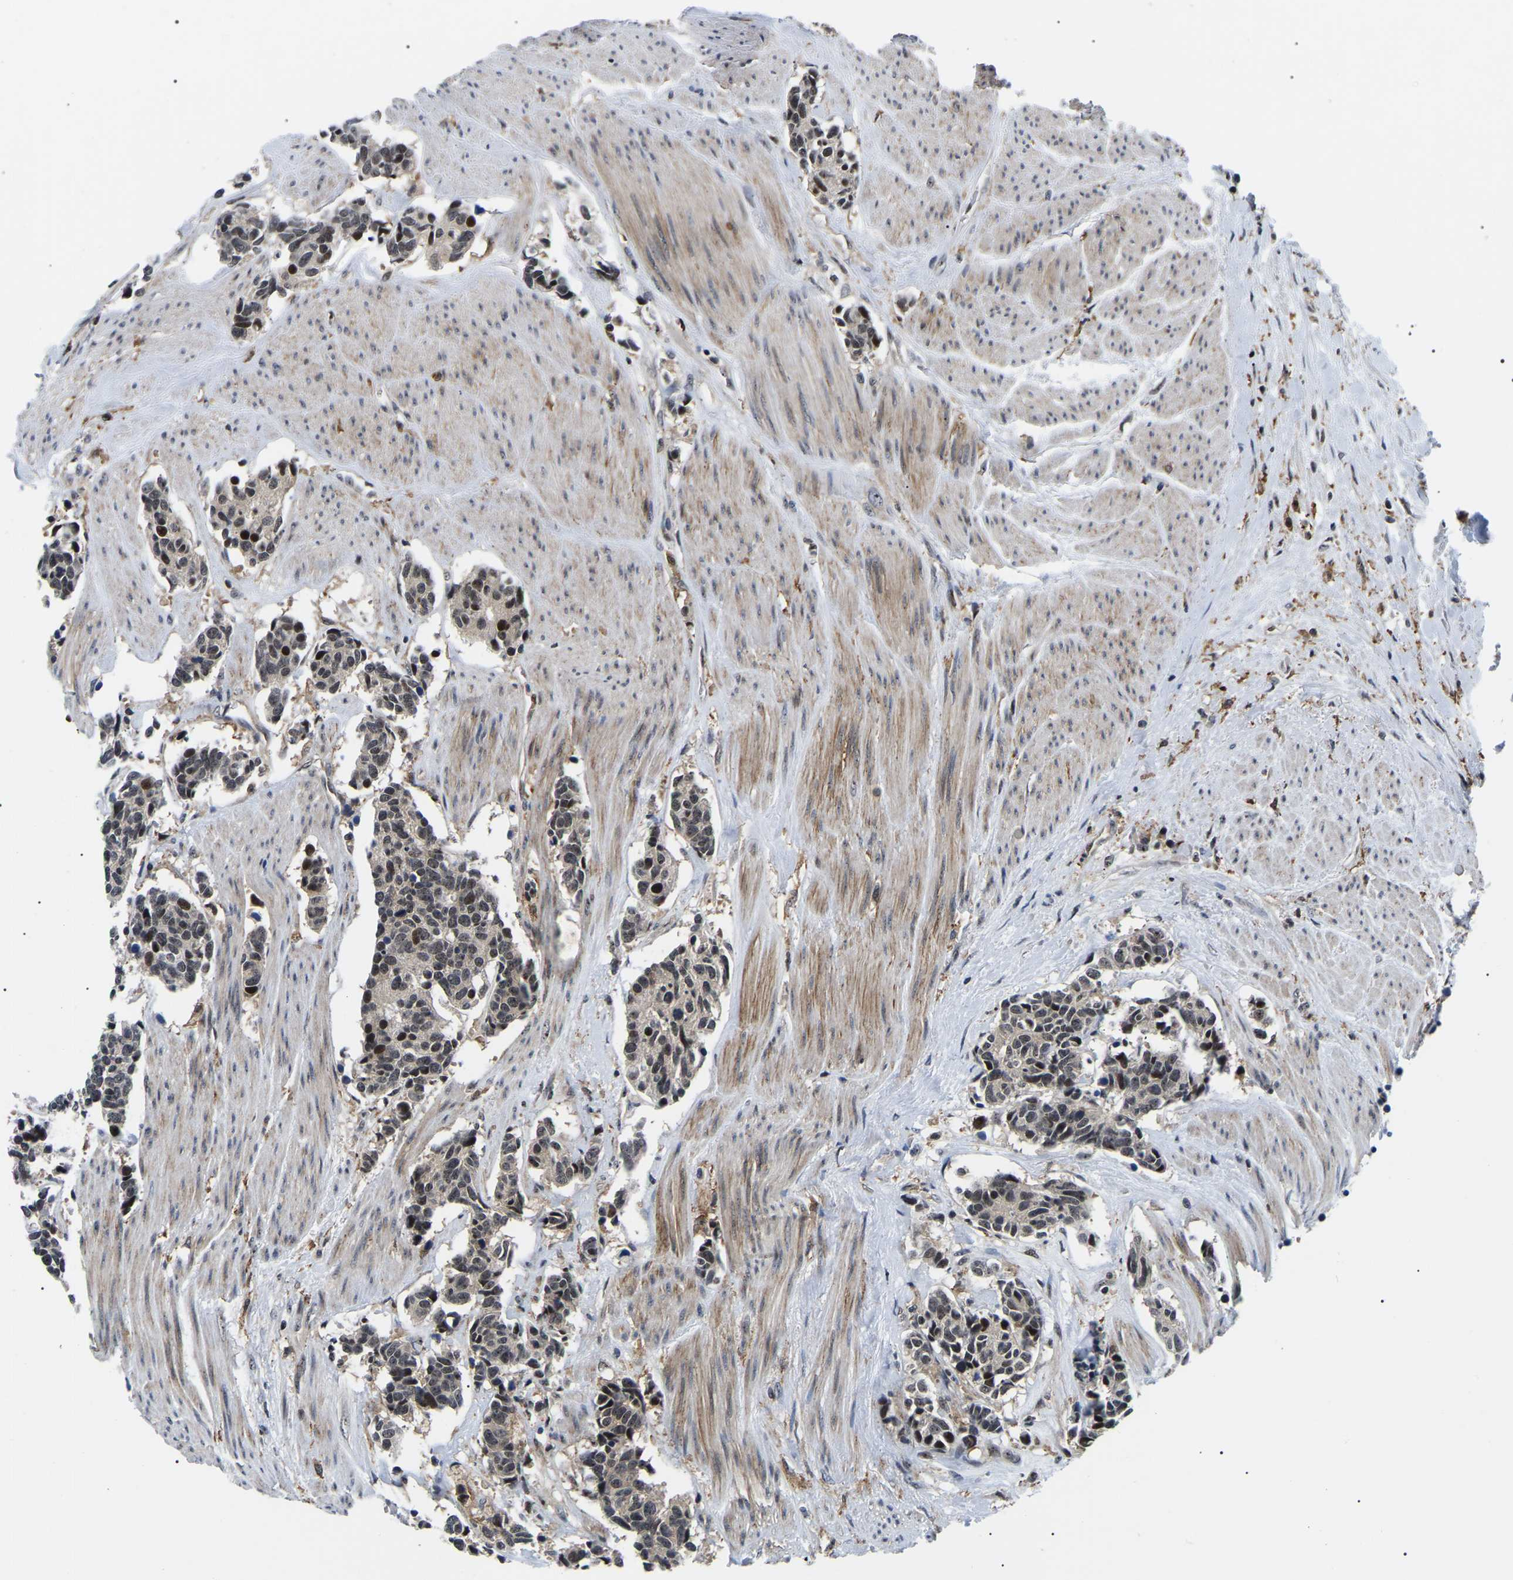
{"staining": {"intensity": "strong", "quantity": "25%-75%", "location": "nuclear"}, "tissue": "carcinoid", "cell_type": "Tumor cells", "image_type": "cancer", "snomed": [{"axis": "morphology", "description": "Carcinoma, NOS"}, {"axis": "morphology", "description": "Carcinoid, malignant, NOS"}, {"axis": "topography", "description": "Urinary bladder"}], "caption": "Protein expression by immunohistochemistry shows strong nuclear expression in about 25%-75% of tumor cells in carcinoid.", "gene": "RRP1B", "patient": {"sex": "male", "age": 57}}